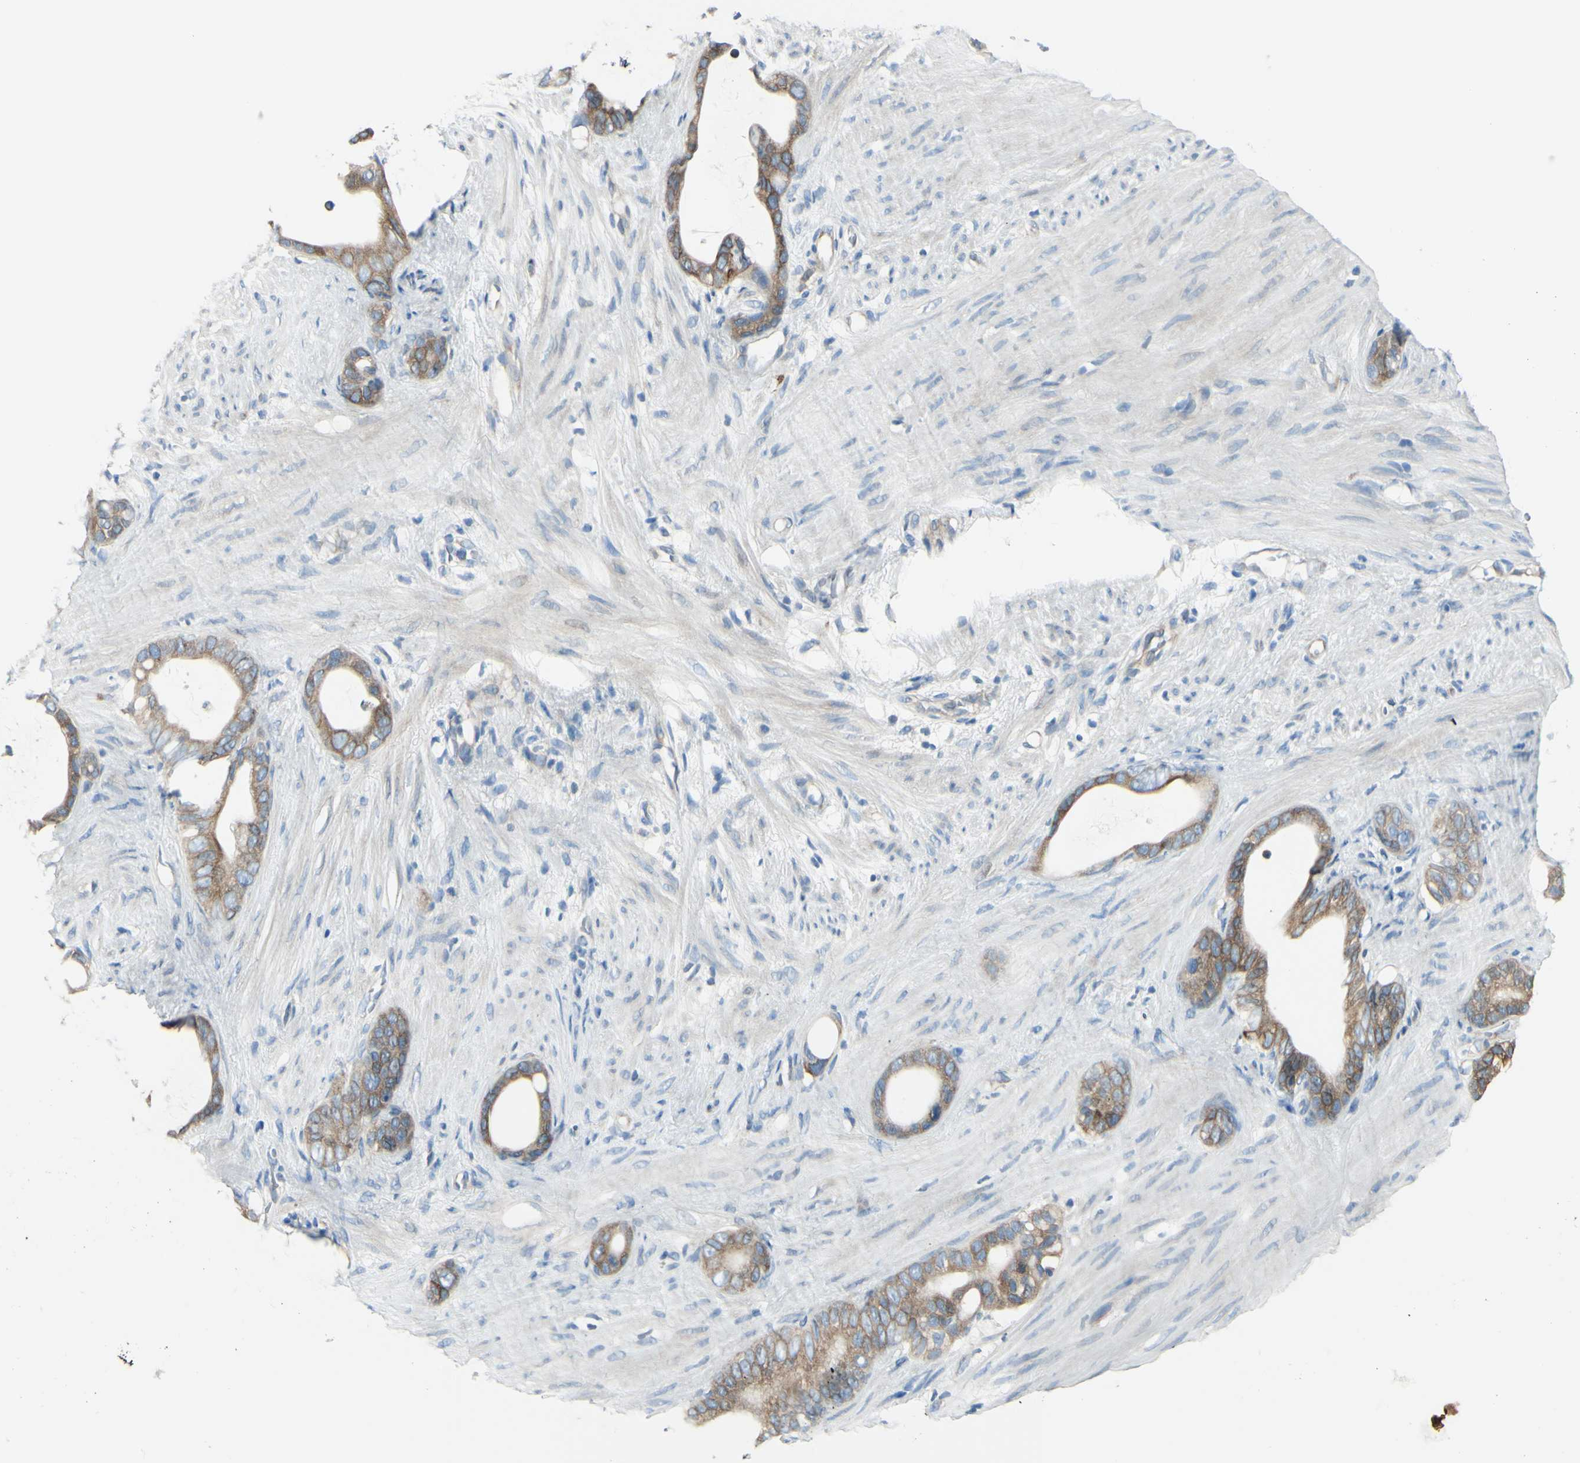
{"staining": {"intensity": "moderate", "quantity": ">75%", "location": "cytoplasmic/membranous"}, "tissue": "stomach cancer", "cell_type": "Tumor cells", "image_type": "cancer", "snomed": [{"axis": "morphology", "description": "Adenocarcinoma, NOS"}, {"axis": "topography", "description": "Stomach"}], "caption": "Immunohistochemical staining of adenocarcinoma (stomach) reveals moderate cytoplasmic/membranous protein positivity in about >75% of tumor cells.", "gene": "SELENOS", "patient": {"sex": "female", "age": 75}}